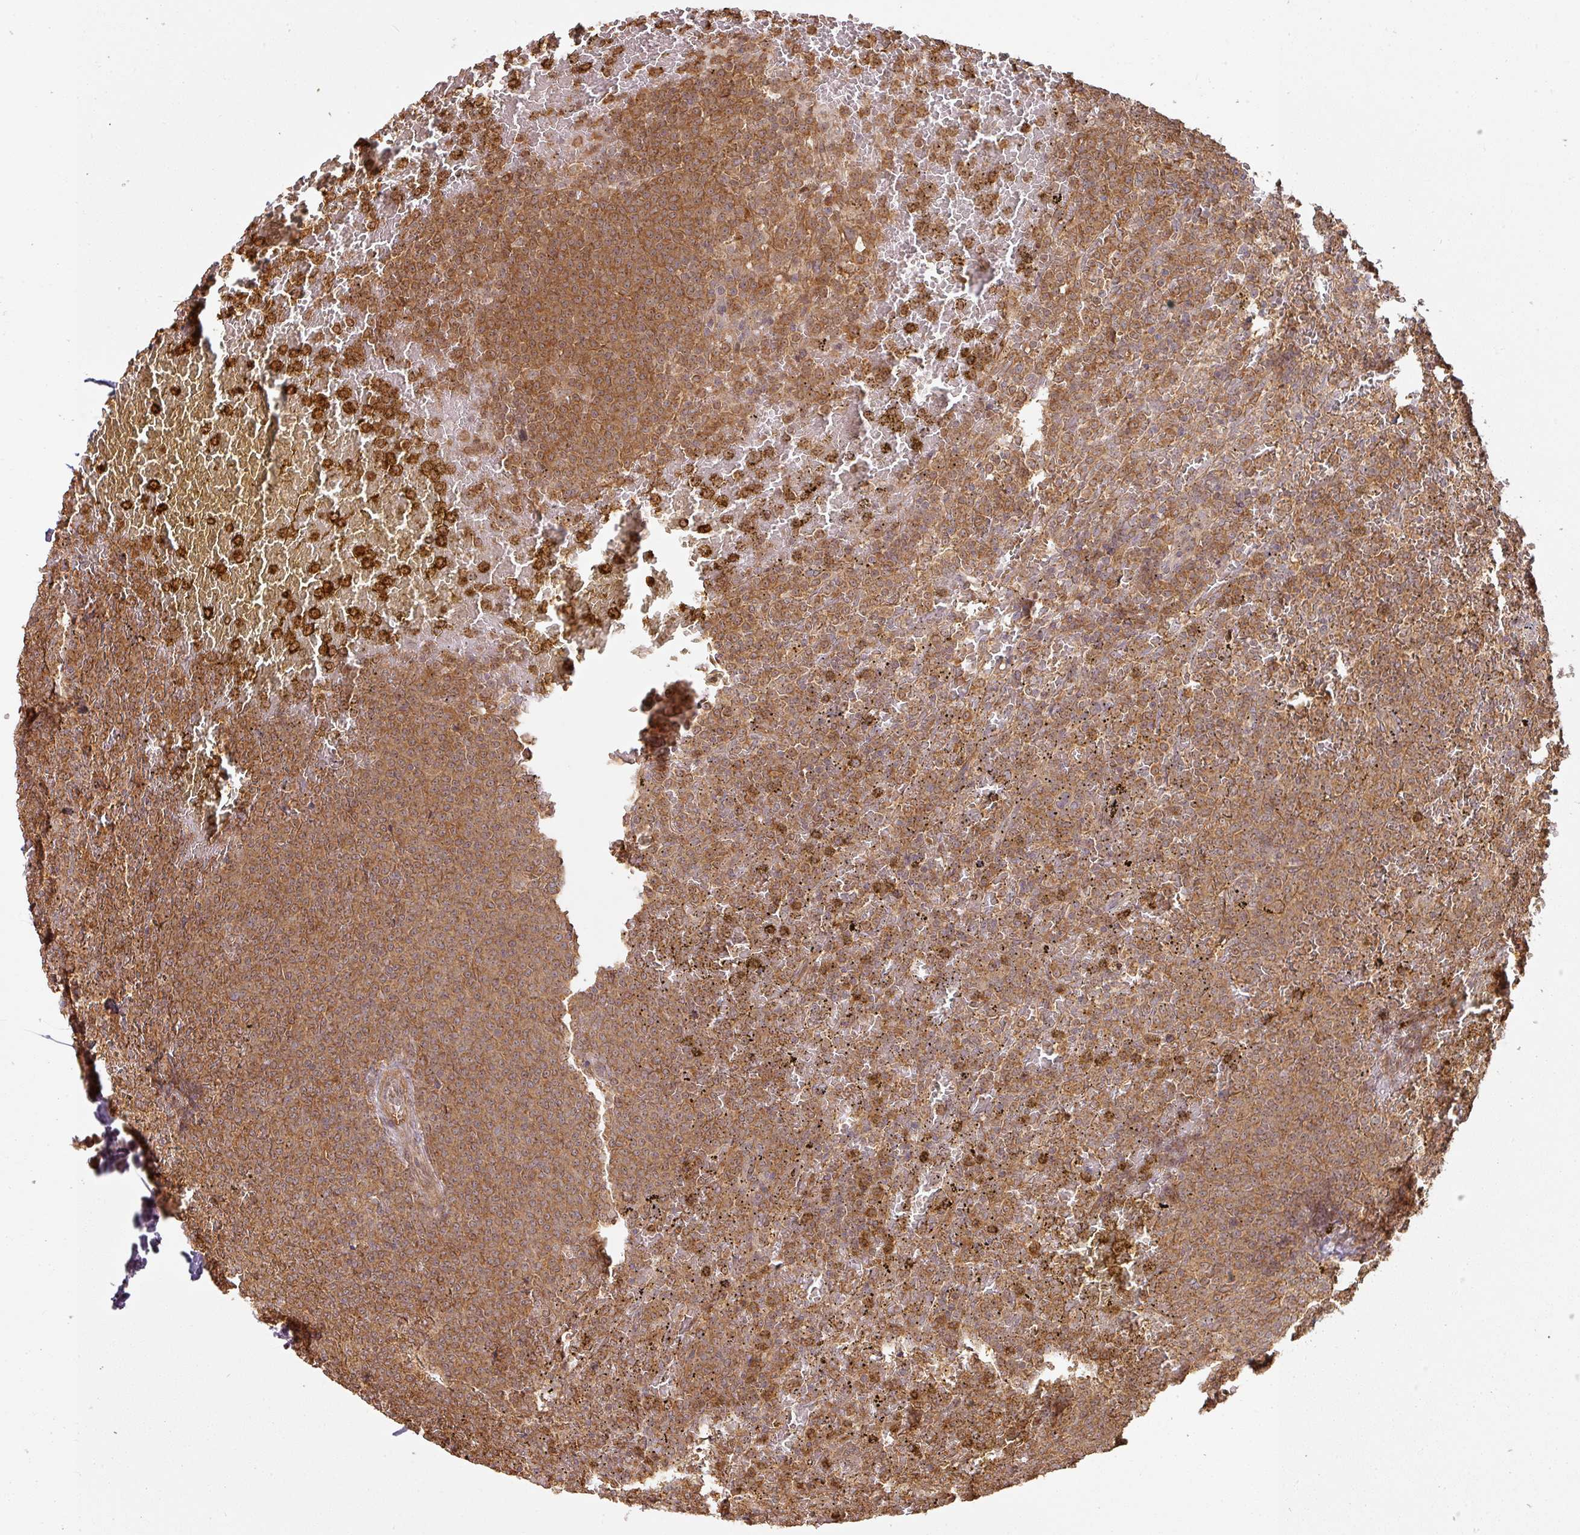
{"staining": {"intensity": "moderate", "quantity": ">75%", "location": "cytoplasmic/membranous"}, "tissue": "lymphoma", "cell_type": "Tumor cells", "image_type": "cancer", "snomed": [{"axis": "morphology", "description": "Malignant lymphoma, non-Hodgkin's type, Low grade"}, {"axis": "topography", "description": "Spleen"}], "caption": "An immunohistochemistry image of neoplastic tissue is shown. Protein staining in brown highlights moderate cytoplasmic/membranous positivity in lymphoma within tumor cells. The staining was performed using DAB (3,3'-diaminobenzidine) to visualize the protein expression in brown, while the nuclei were stained in blue with hematoxylin (Magnification: 20x).", "gene": "ZNF322", "patient": {"sex": "male", "age": 60}}